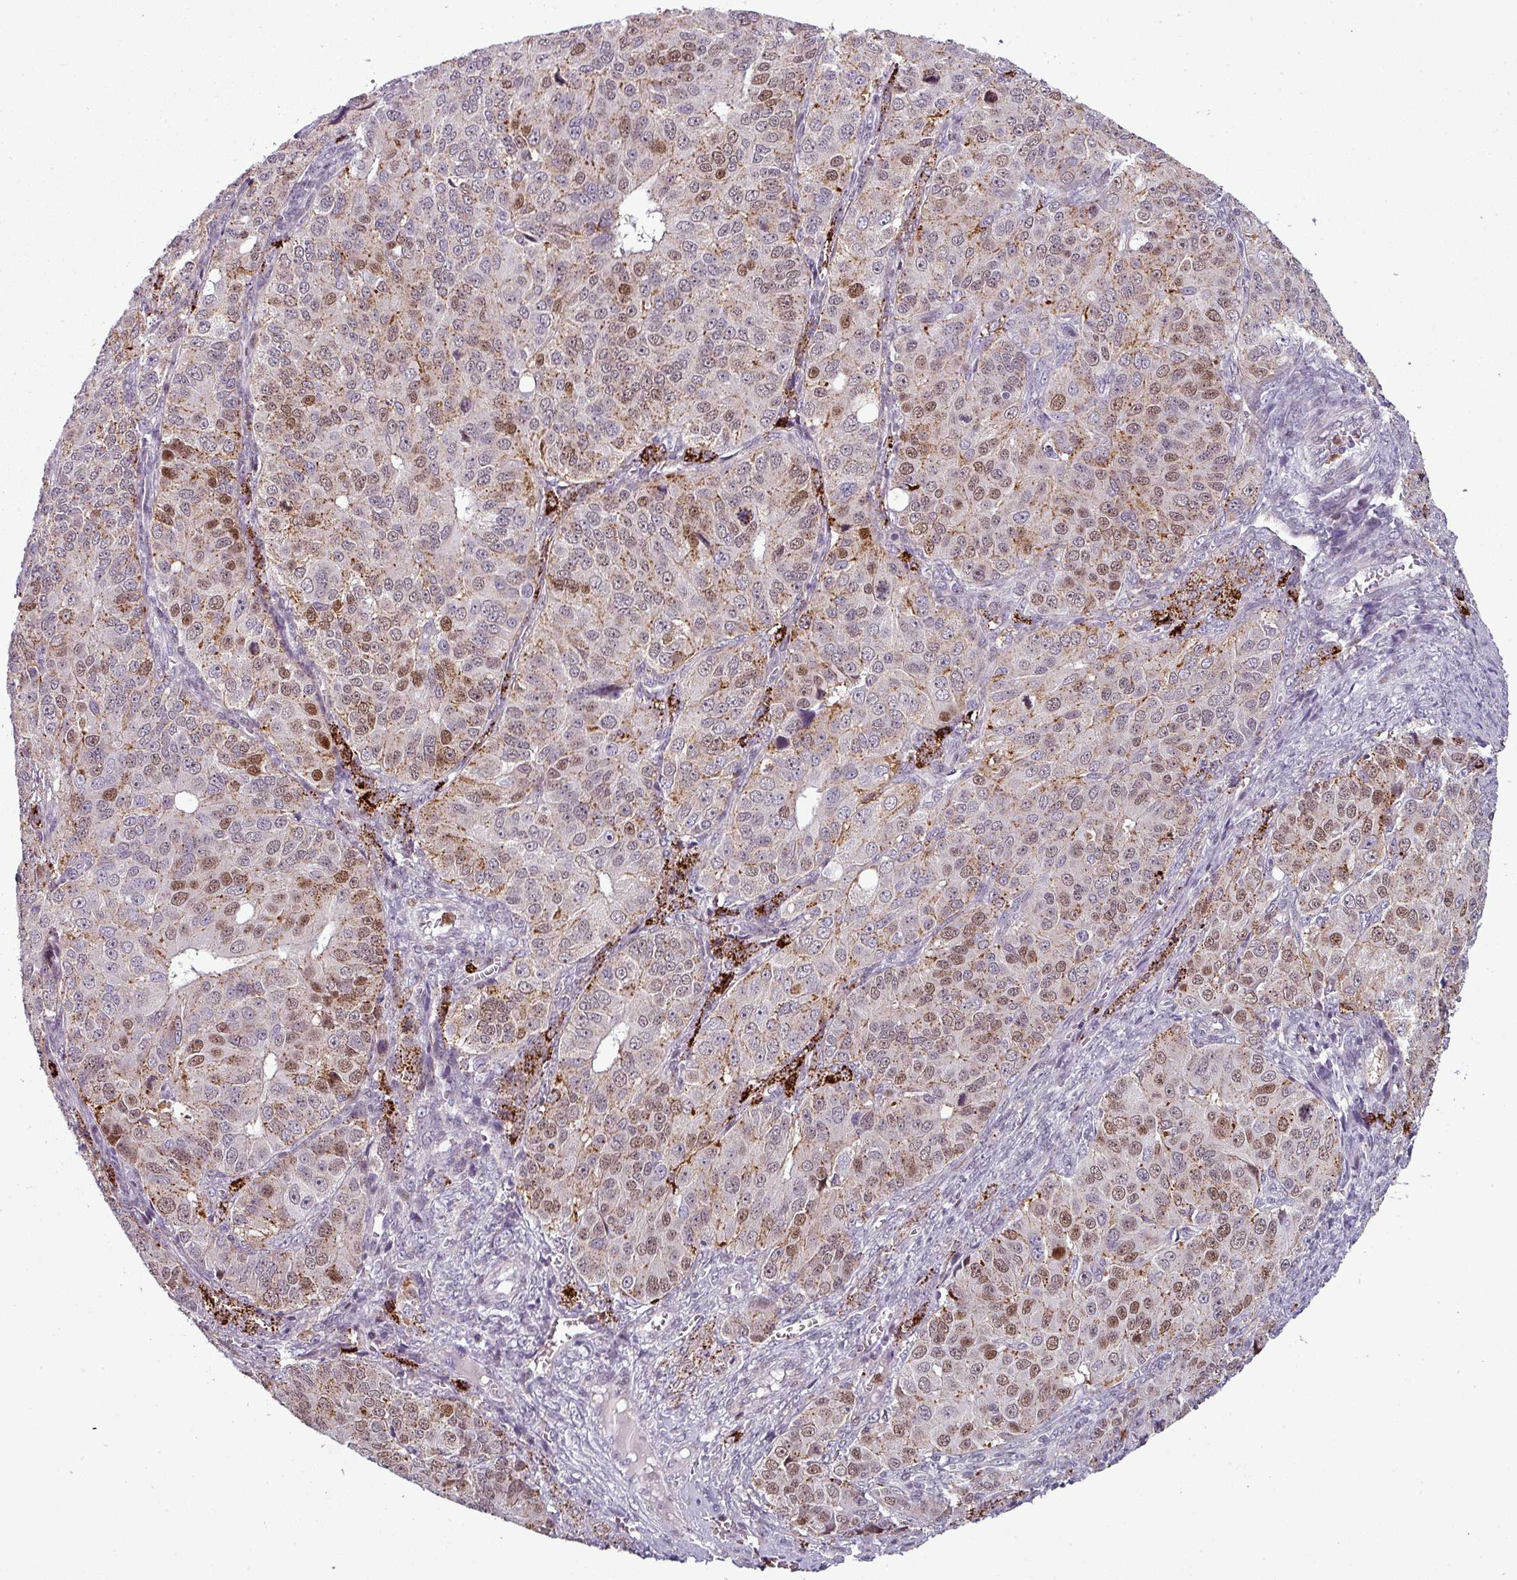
{"staining": {"intensity": "moderate", "quantity": "25%-75%", "location": "nuclear"}, "tissue": "ovarian cancer", "cell_type": "Tumor cells", "image_type": "cancer", "snomed": [{"axis": "morphology", "description": "Carcinoma, endometroid"}, {"axis": "topography", "description": "Ovary"}], "caption": "Tumor cells exhibit medium levels of moderate nuclear positivity in about 25%-75% of cells in human ovarian cancer.", "gene": "TMEFF1", "patient": {"sex": "female", "age": 51}}